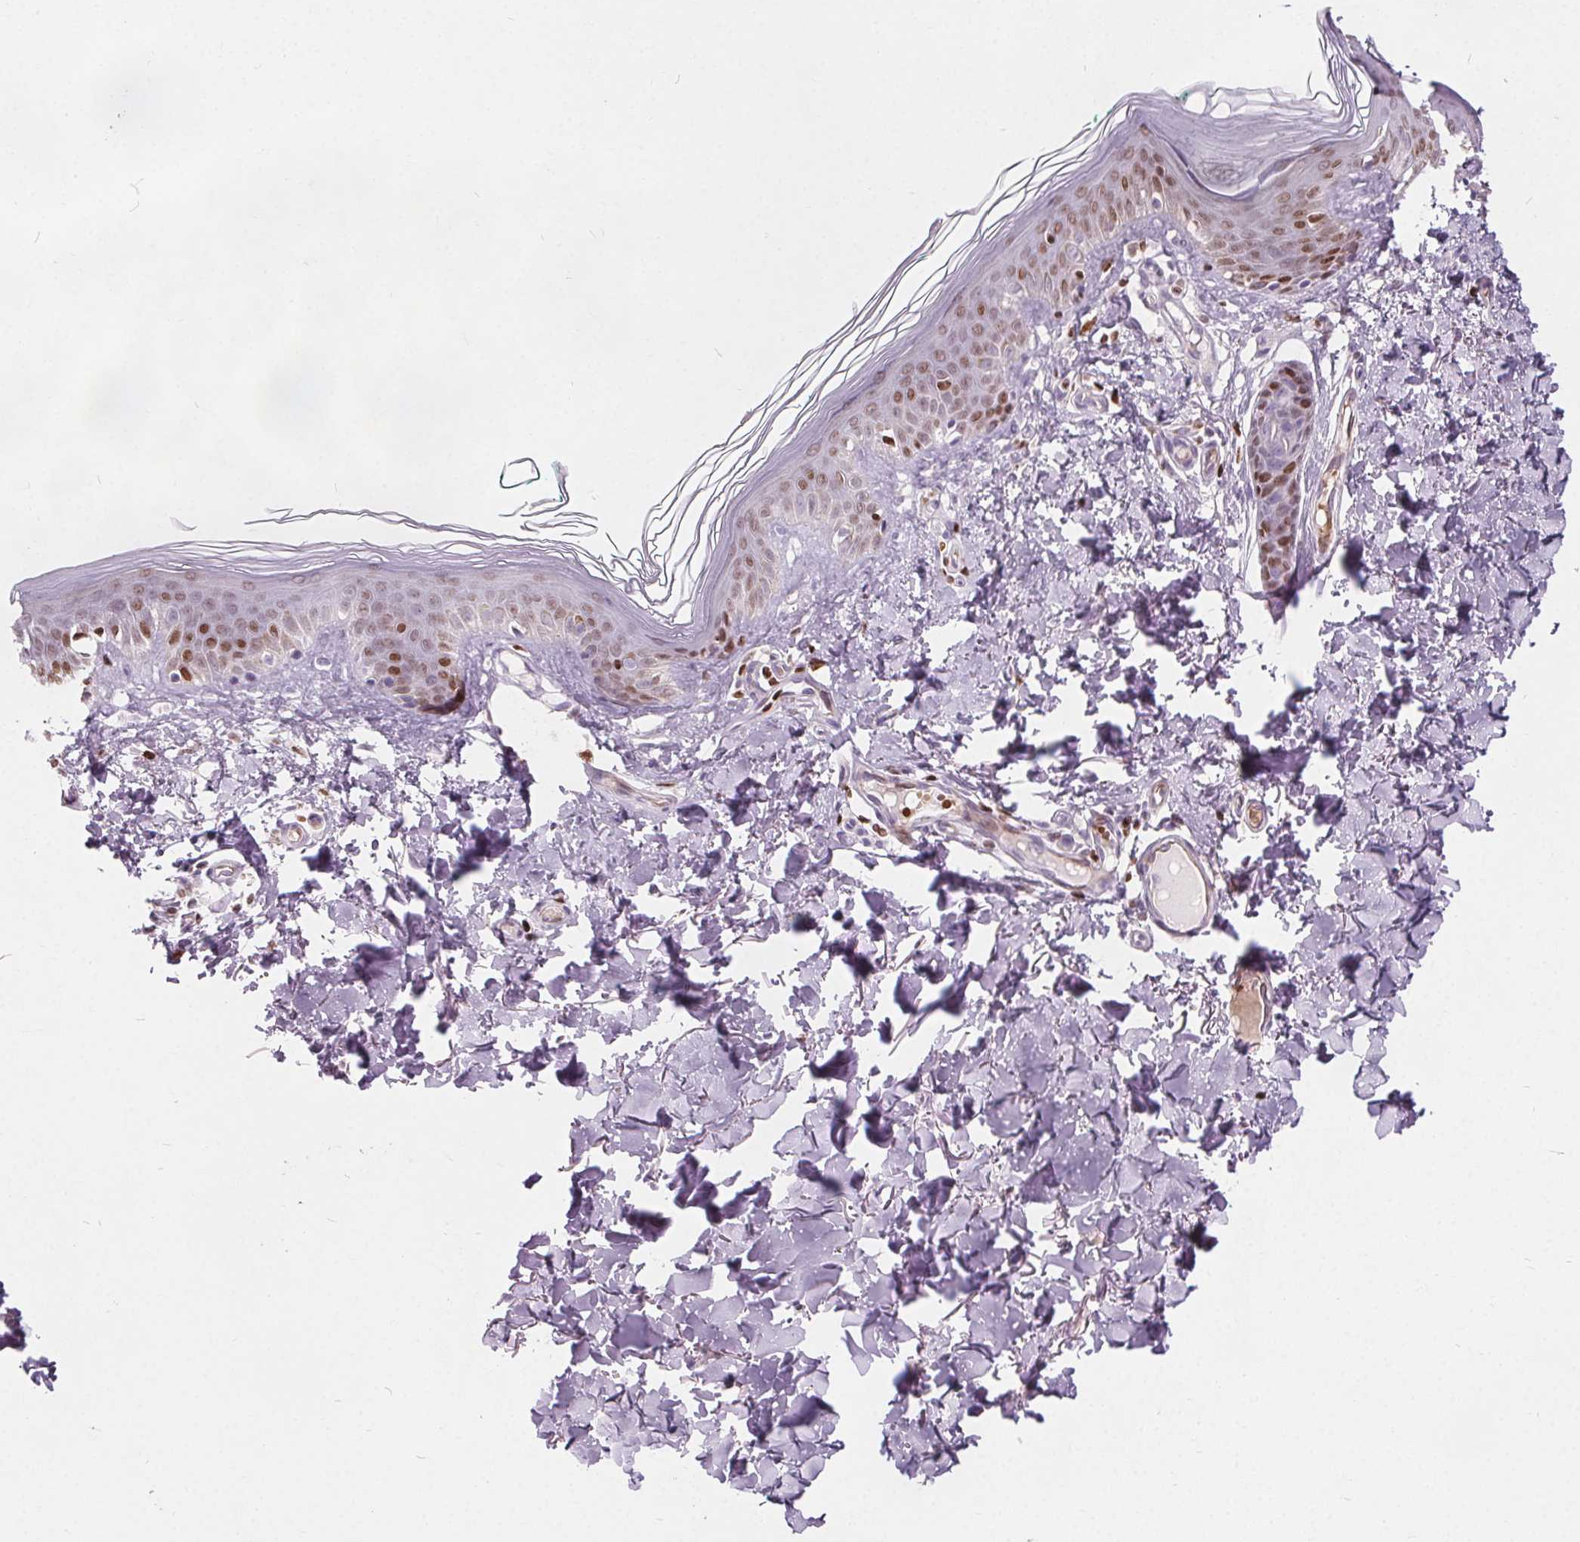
{"staining": {"intensity": "negative", "quantity": "none", "location": "none"}, "tissue": "skin", "cell_type": "Fibroblasts", "image_type": "normal", "snomed": [{"axis": "morphology", "description": "Normal tissue, NOS"}, {"axis": "topography", "description": "Skin"}, {"axis": "topography", "description": "Peripheral nerve tissue"}], "caption": "A high-resolution photomicrograph shows immunohistochemistry staining of normal skin, which displays no significant expression in fibroblasts. The staining was performed using DAB (3,3'-diaminobenzidine) to visualize the protein expression in brown, while the nuclei were stained in blue with hematoxylin (Magnification: 20x).", "gene": "ISLR2", "patient": {"sex": "female", "age": 45}}